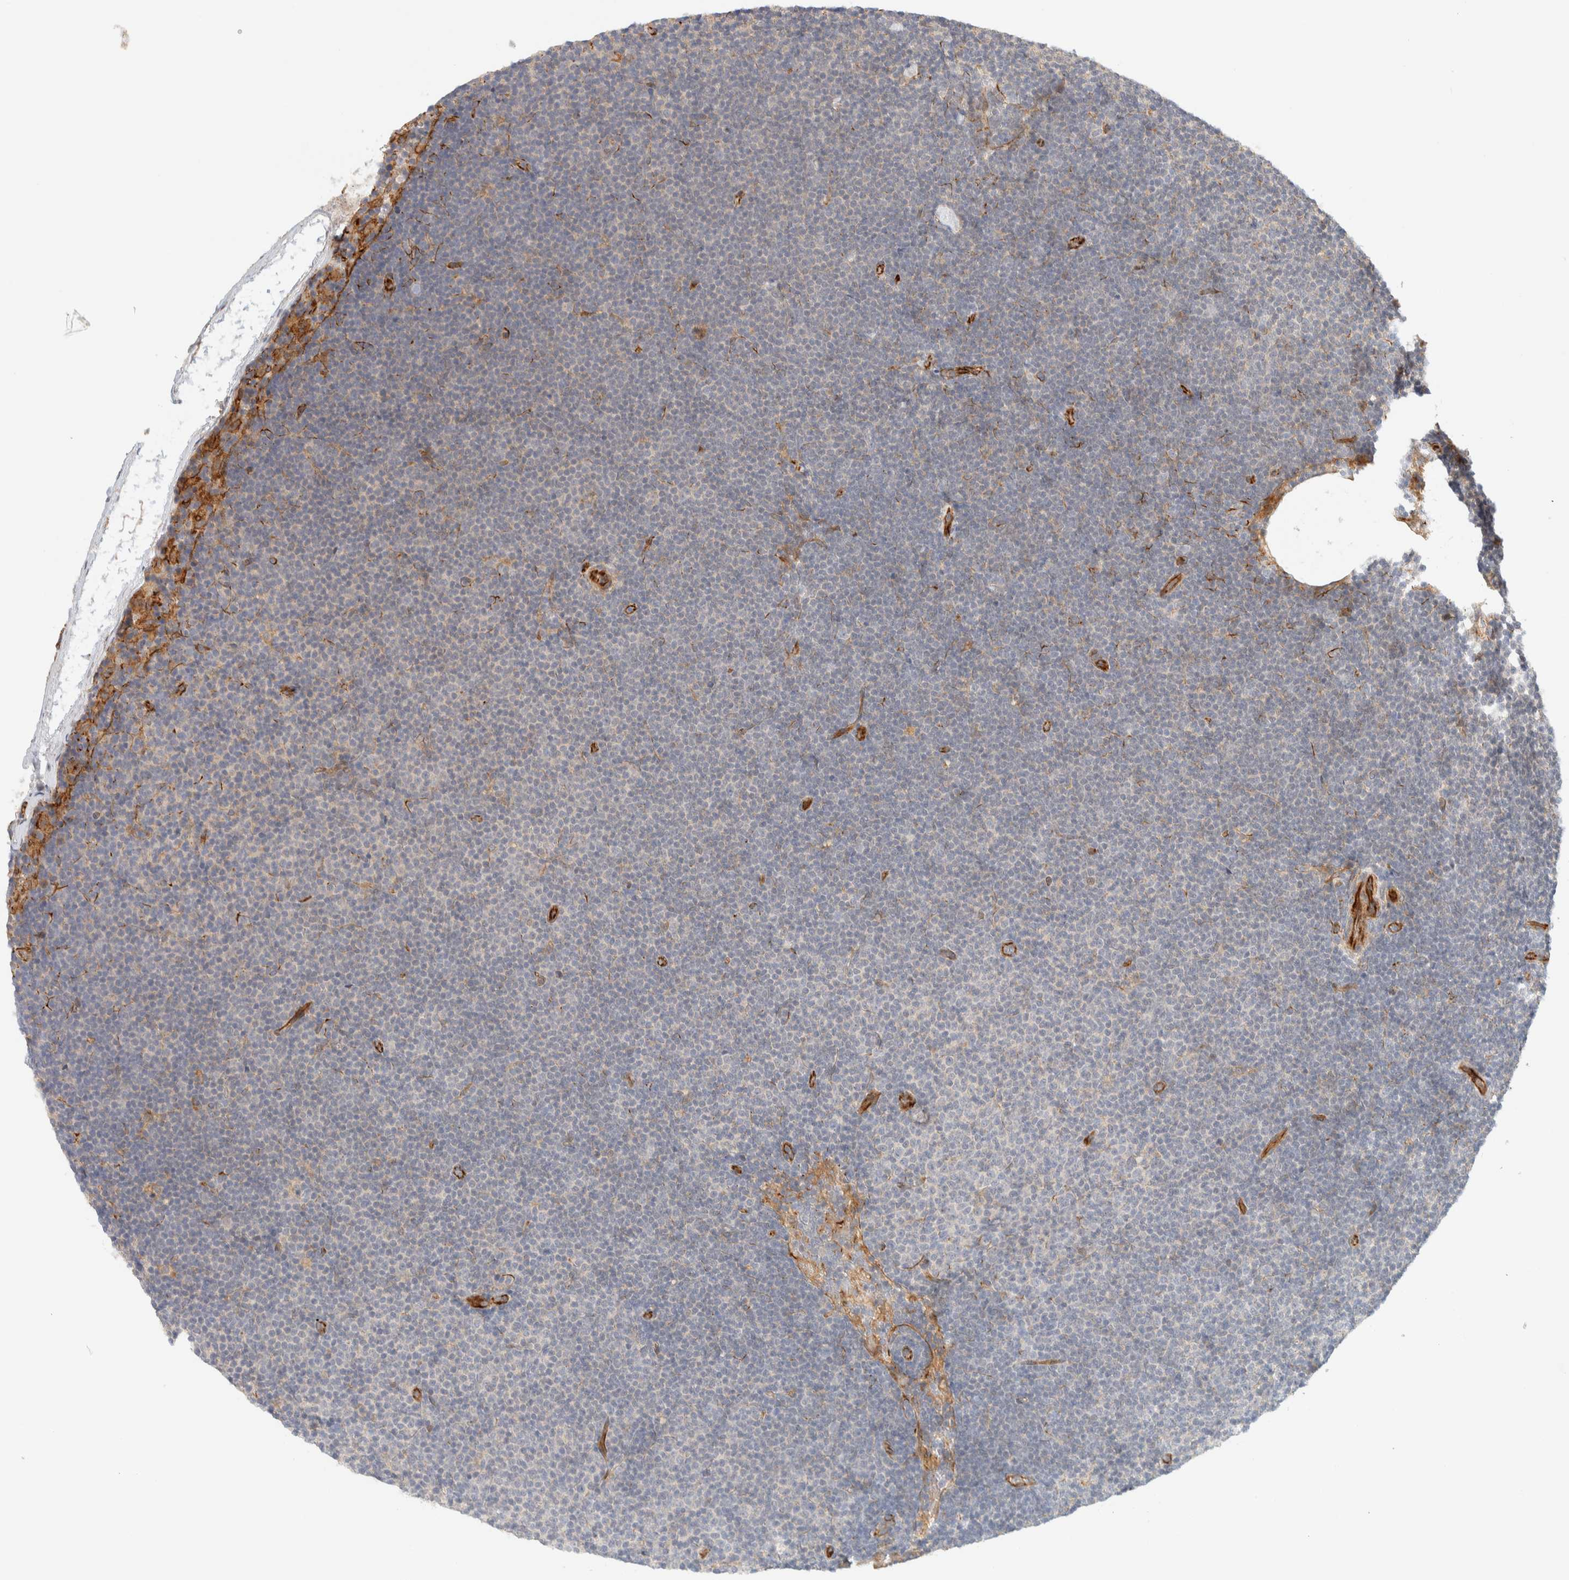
{"staining": {"intensity": "negative", "quantity": "none", "location": "none"}, "tissue": "lymphoma", "cell_type": "Tumor cells", "image_type": "cancer", "snomed": [{"axis": "morphology", "description": "Malignant lymphoma, non-Hodgkin's type, Low grade"}, {"axis": "topography", "description": "Lymph node"}], "caption": "Low-grade malignant lymphoma, non-Hodgkin's type was stained to show a protein in brown. There is no significant expression in tumor cells. (Brightfield microscopy of DAB (3,3'-diaminobenzidine) immunohistochemistry at high magnification).", "gene": "FAT1", "patient": {"sex": "female", "age": 53}}